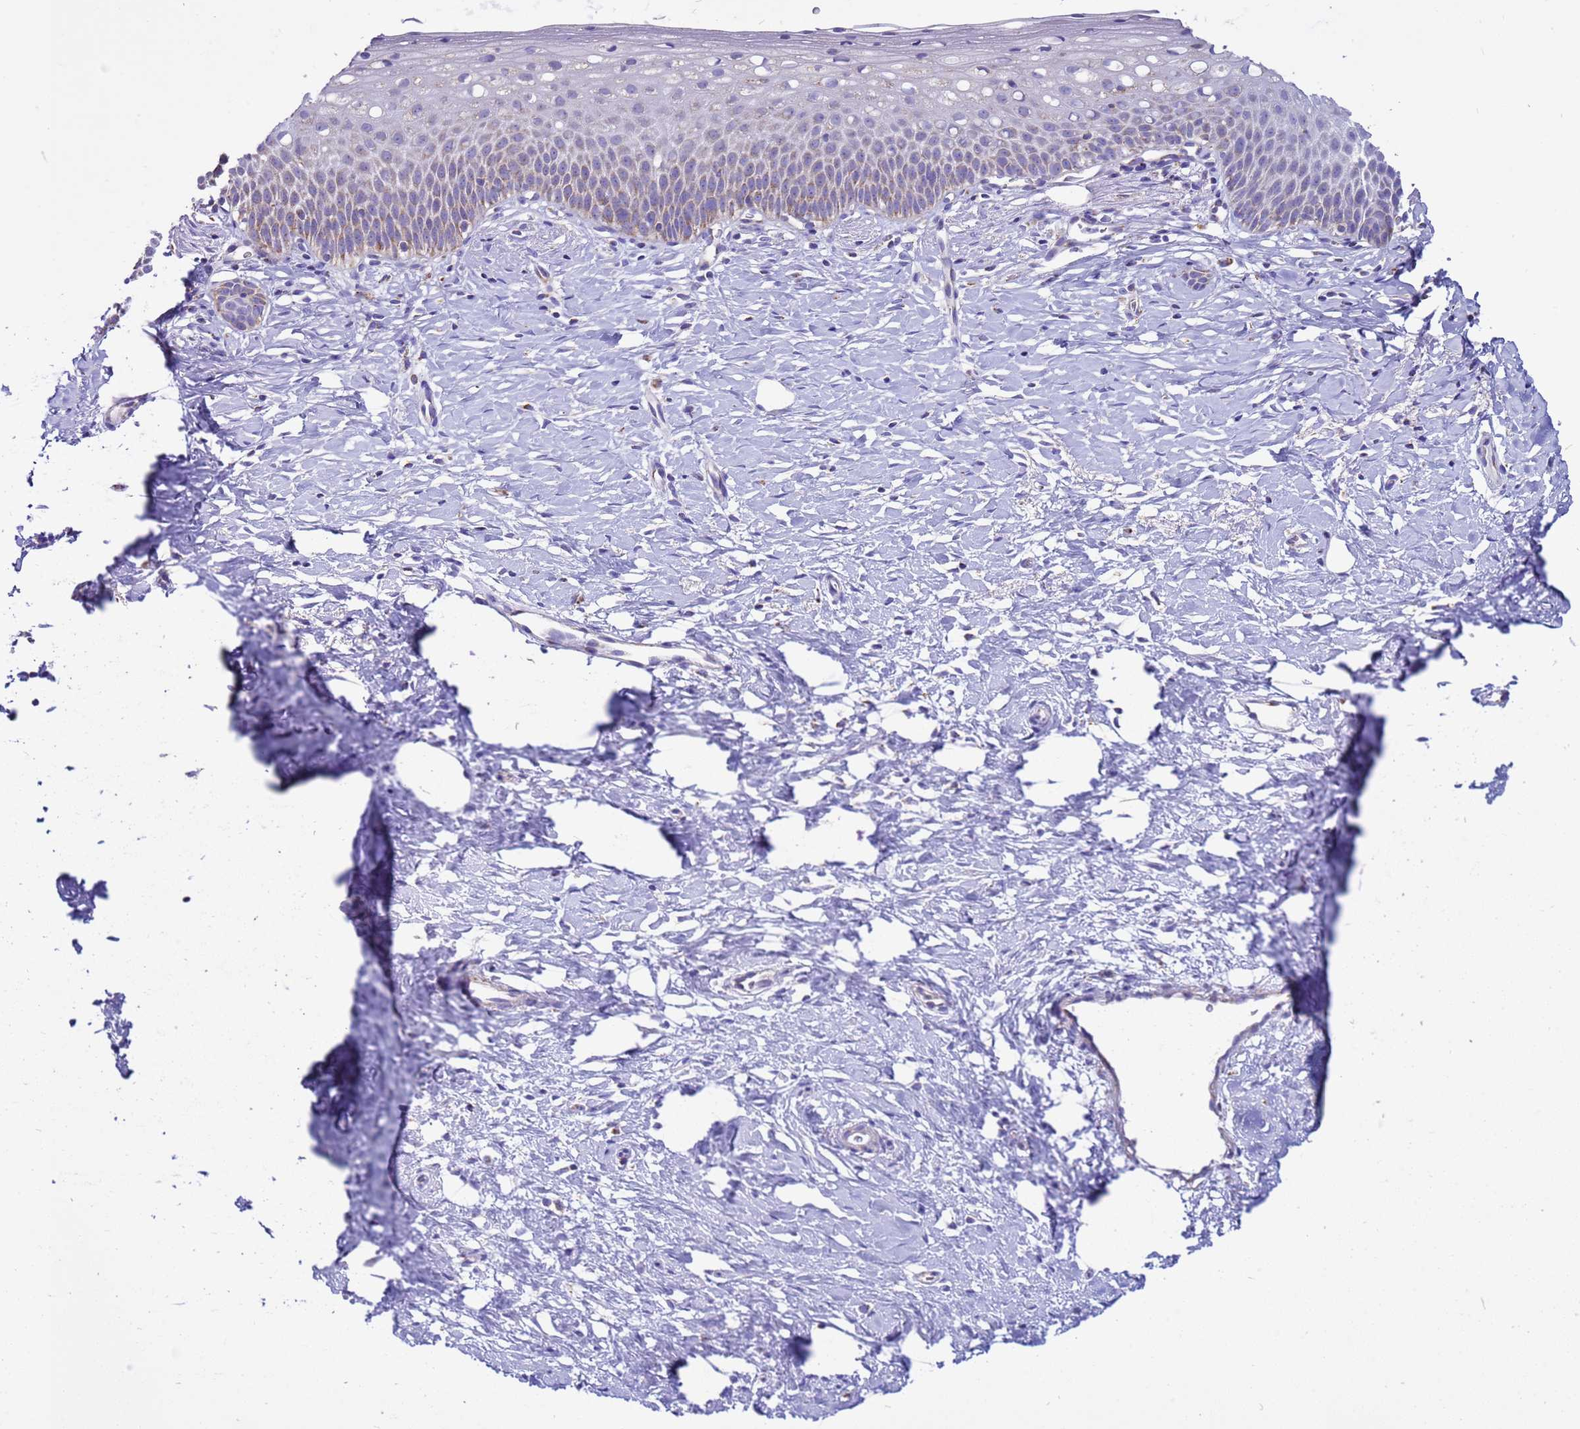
{"staining": {"intensity": "moderate", "quantity": "25%-75%", "location": "cytoplasmic/membranous"}, "tissue": "cervix", "cell_type": "Glandular cells", "image_type": "normal", "snomed": [{"axis": "morphology", "description": "Normal tissue, NOS"}, {"axis": "topography", "description": "Cervix"}], "caption": "Moderate cytoplasmic/membranous expression for a protein is present in approximately 25%-75% of glandular cells of unremarkable cervix using immunohistochemistry.", "gene": "RNF165", "patient": {"sex": "female", "age": 36}}